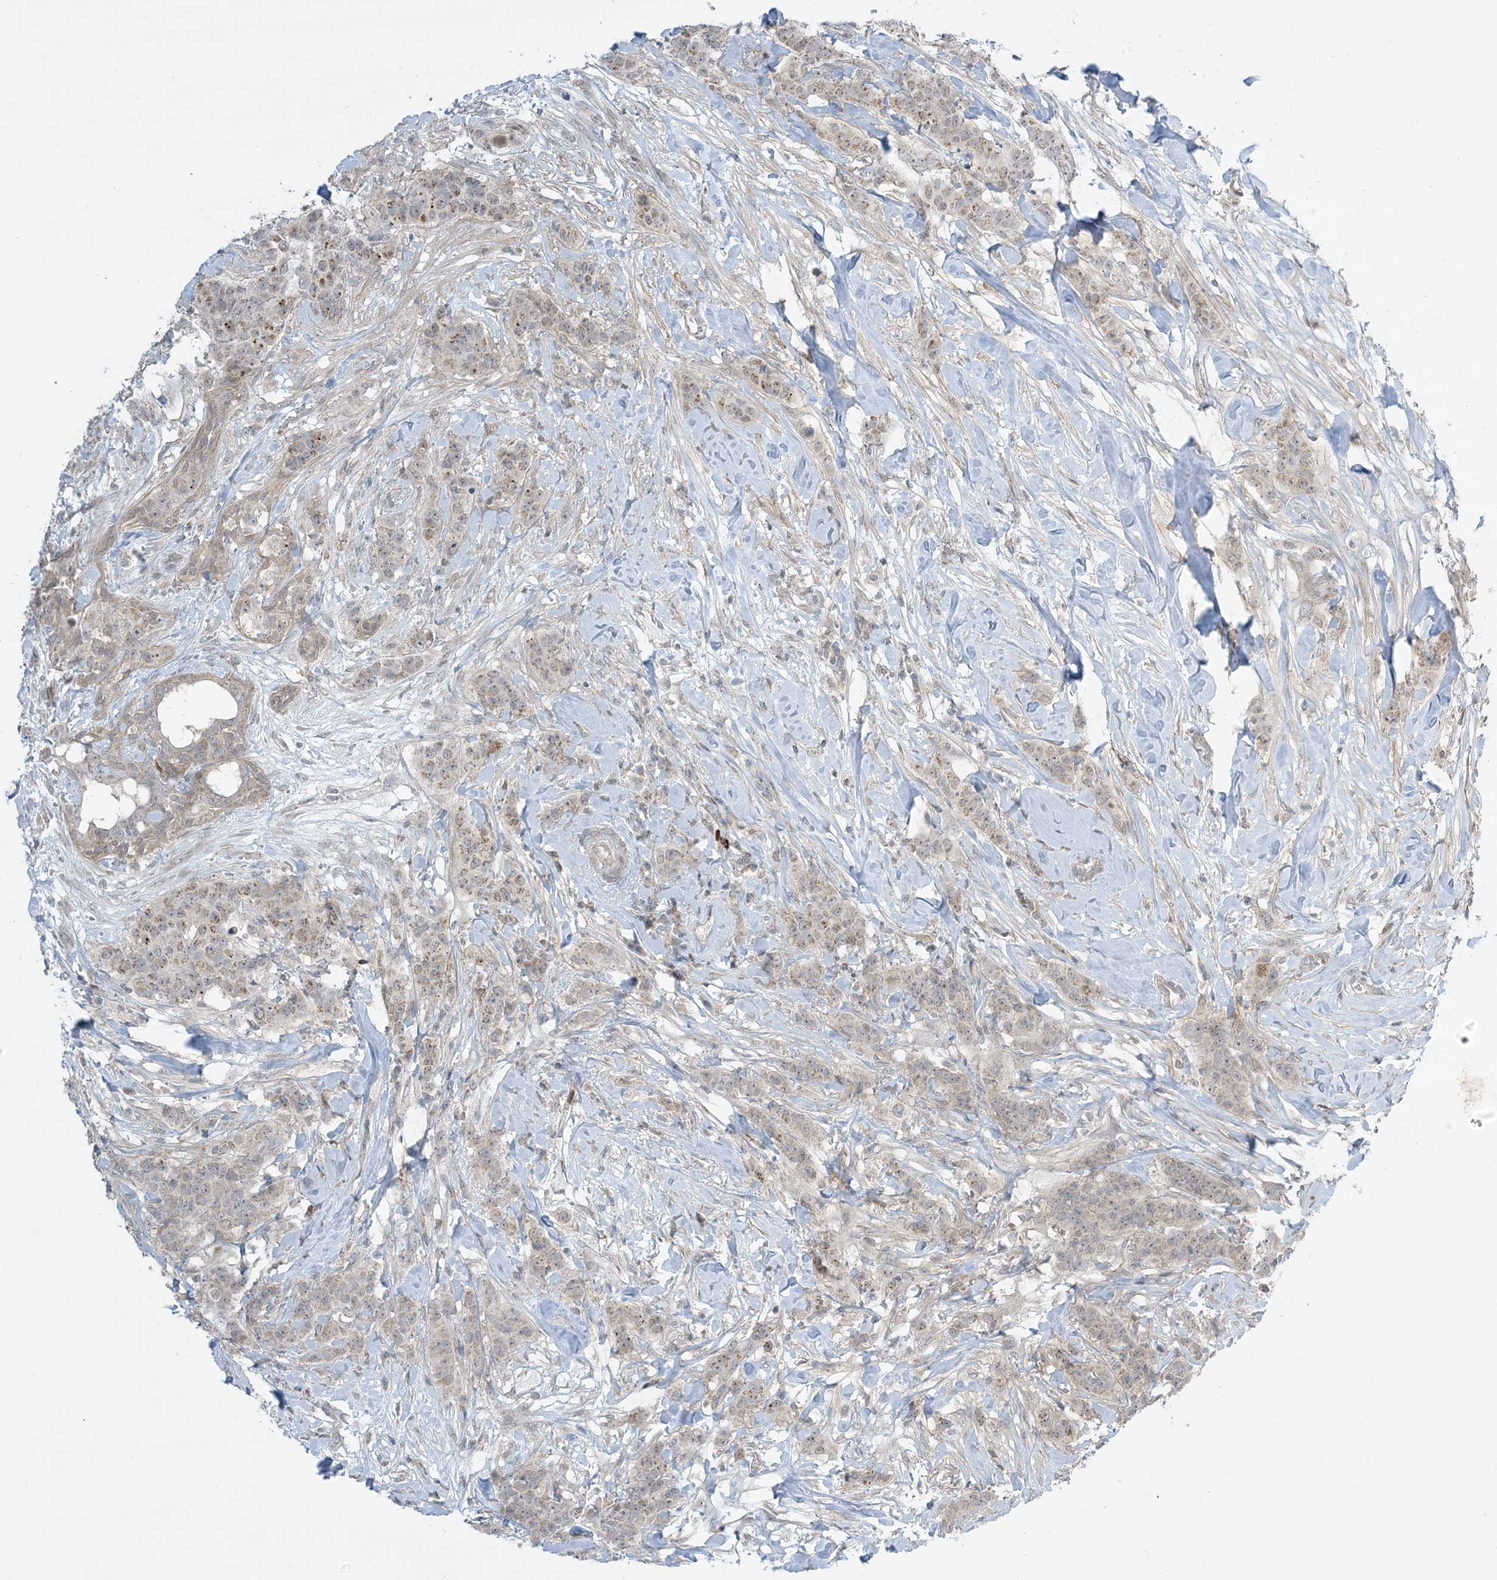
{"staining": {"intensity": "weak", "quantity": "25%-75%", "location": "cytoplasmic/membranous"}, "tissue": "breast cancer", "cell_type": "Tumor cells", "image_type": "cancer", "snomed": [{"axis": "morphology", "description": "Duct carcinoma"}, {"axis": "topography", "description": "Breast"}], "caption": "High-power microscopy captured an IHC photomicrograph of breast cancer (intraductal carcinoma), revealing weak cytoplasmic/membranous positivity in about 25%-75% of tumor cells.", "gene": "PHLDB2", "patient": {"sex": "female", "age": 40}}